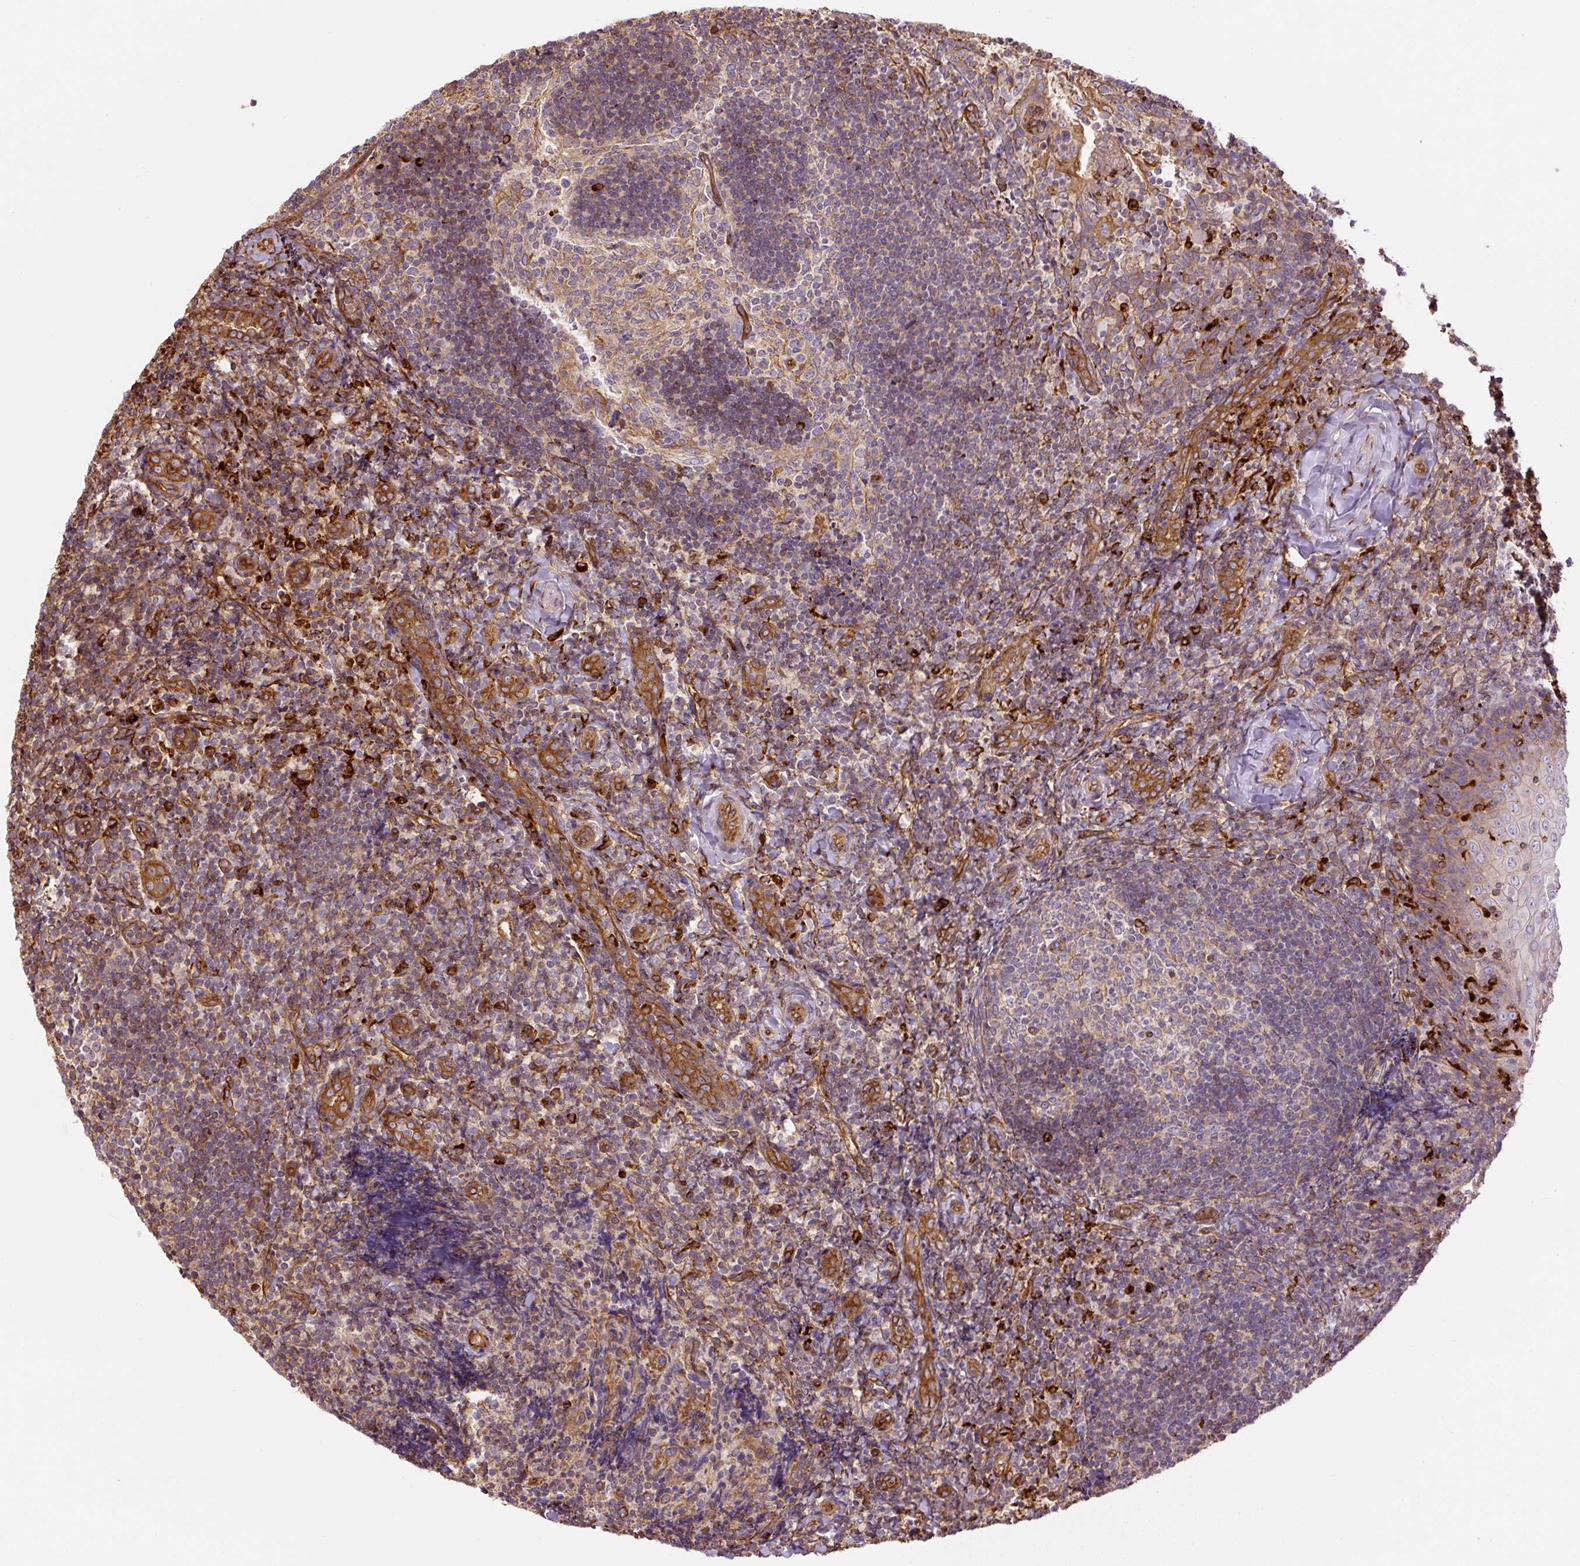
{"staining": {"intensity": "weak", "quantity": ">75%", "location": "cytoplasmic/membranous"}, "tissue": "tonsil", "cell_type": "Germinal center cells", "image_type": "normal", "snomed": [{"axis": "morphology", "description": "Normal tissue, NOS"}, {"axis": "topography", "description": "Tonsil"}], "caption": "A low amount of weak cytoplasmic/membranous positivity is appreciated in approximately >75% of germinal center cells in benign tonsil.", "gene": "B3GALT5", "patient": {"sex": "female", "age": 10}}